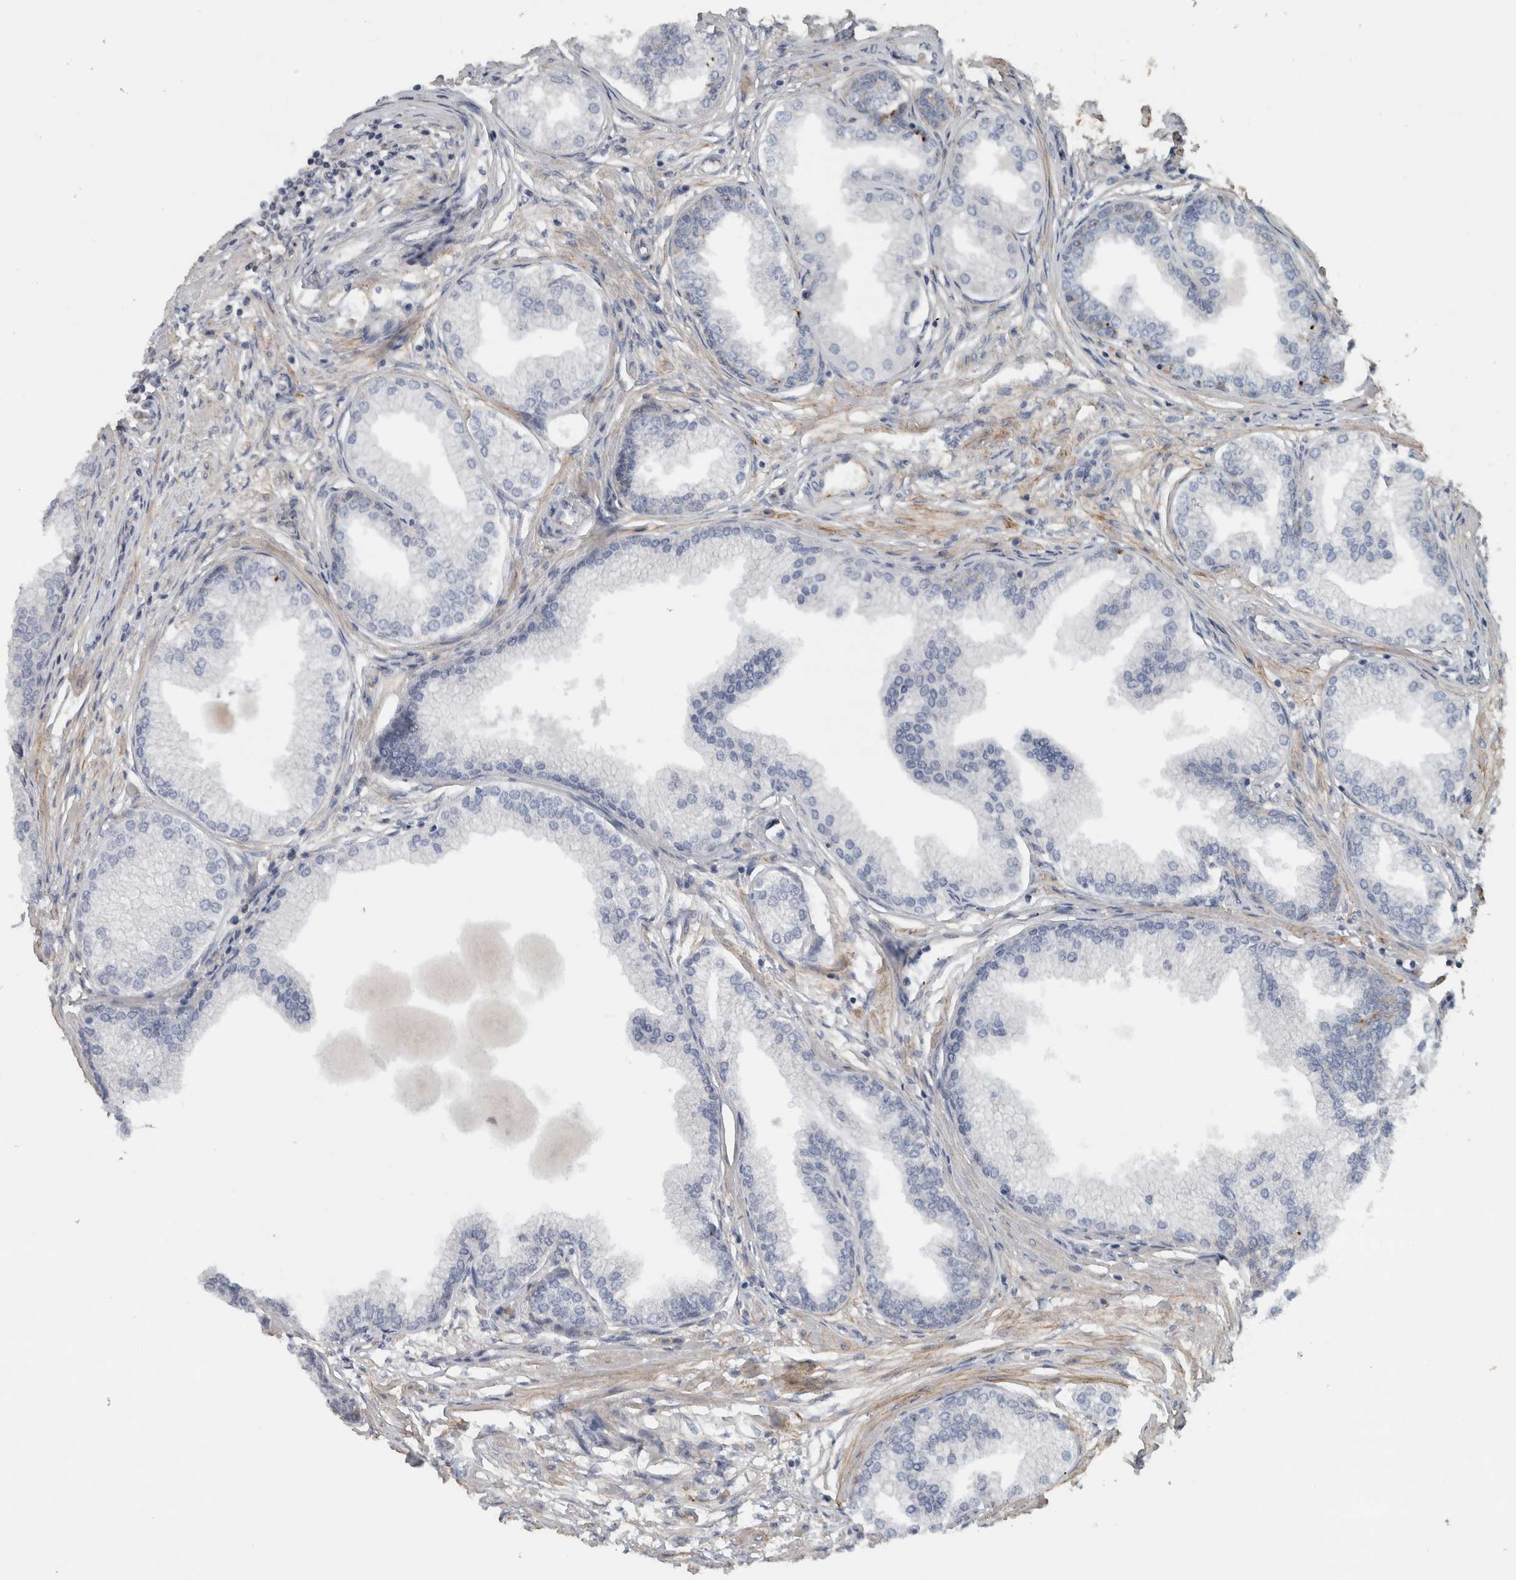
{"staining": {"intensity": "weak", "quantity": "<25%", "location": "cytoplasmic/membranous"}, "tissue": "prostate", "cell_type": "Glandular cells", "image_type": "normal", "snomed": [{"axis": "morphology", "description": "Normal tissue, NOS"}, {"axis": "morphology", "description": "Urothelial carcinoma, Low grade"}, {"axis": "topography", "description": "Urinary bladder"}, {"axis": "topography", "description": "Prostate"}], "caption": "Immunohistochemistry histopathology image of normal prostate: prostate stained with DAB displays no significant protein staining in glandular cells.", "gene": "FN1", "patient": {"sex": "male", "age": 60}}